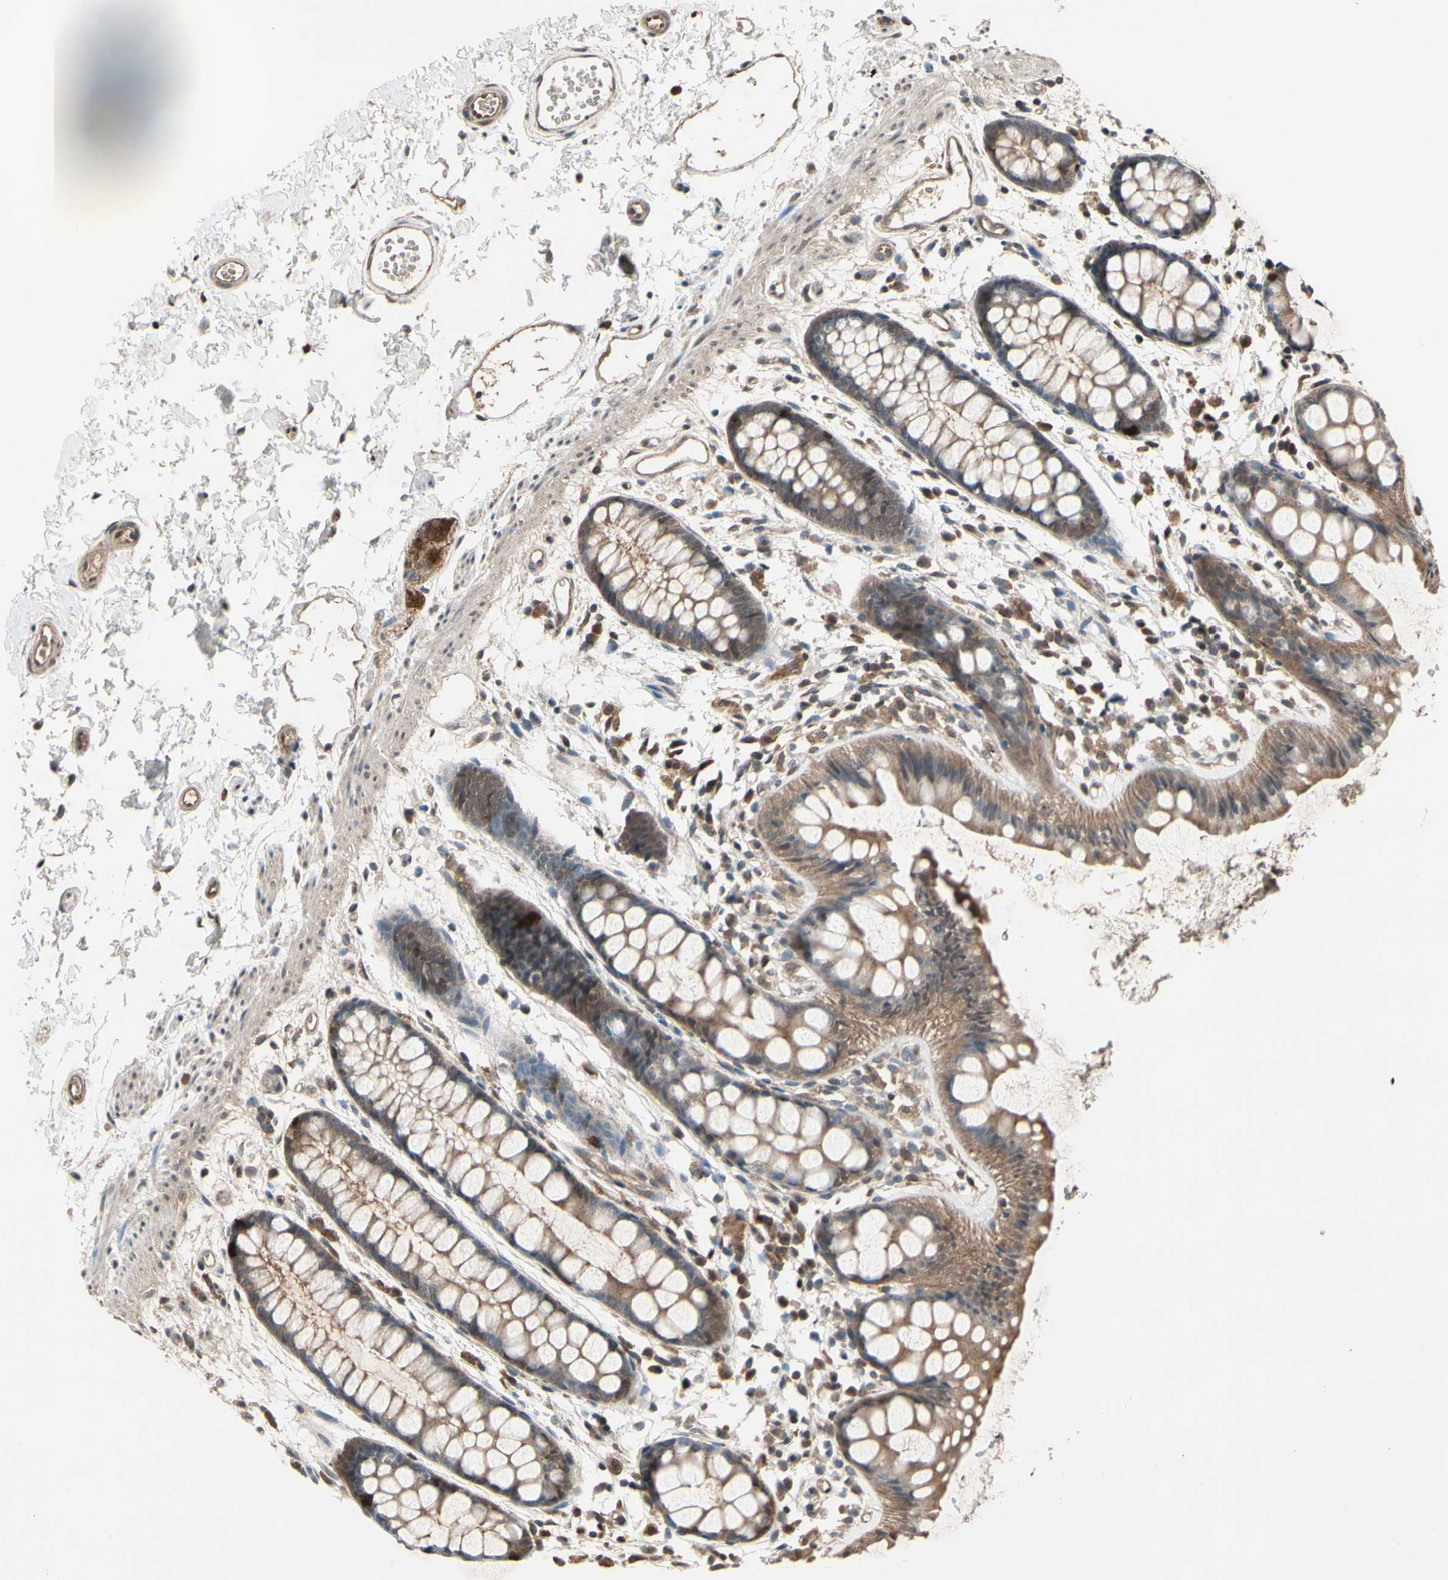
{"staining": {"intensity": "moderate", "quantity": ">75%", "location": "cytoplasmic/membranous"}, "tissue": "rectum", "cell_type": "Glandular cells", "image_type": "normal", "snomed": [{"axis": "morphology", "description": "Normal tissue, NOS"}, {"axis": "topography", "description": "Rectum"}], "caption": "A micrograph showing moderate cytoplasmic/membranous staining in about >75% of glandular cells in unremarkable rectum, as visualized by brown immunohistochemical staining.", "gene": "PNPLA7", "patient": {"sex": "female", "age": 66}}